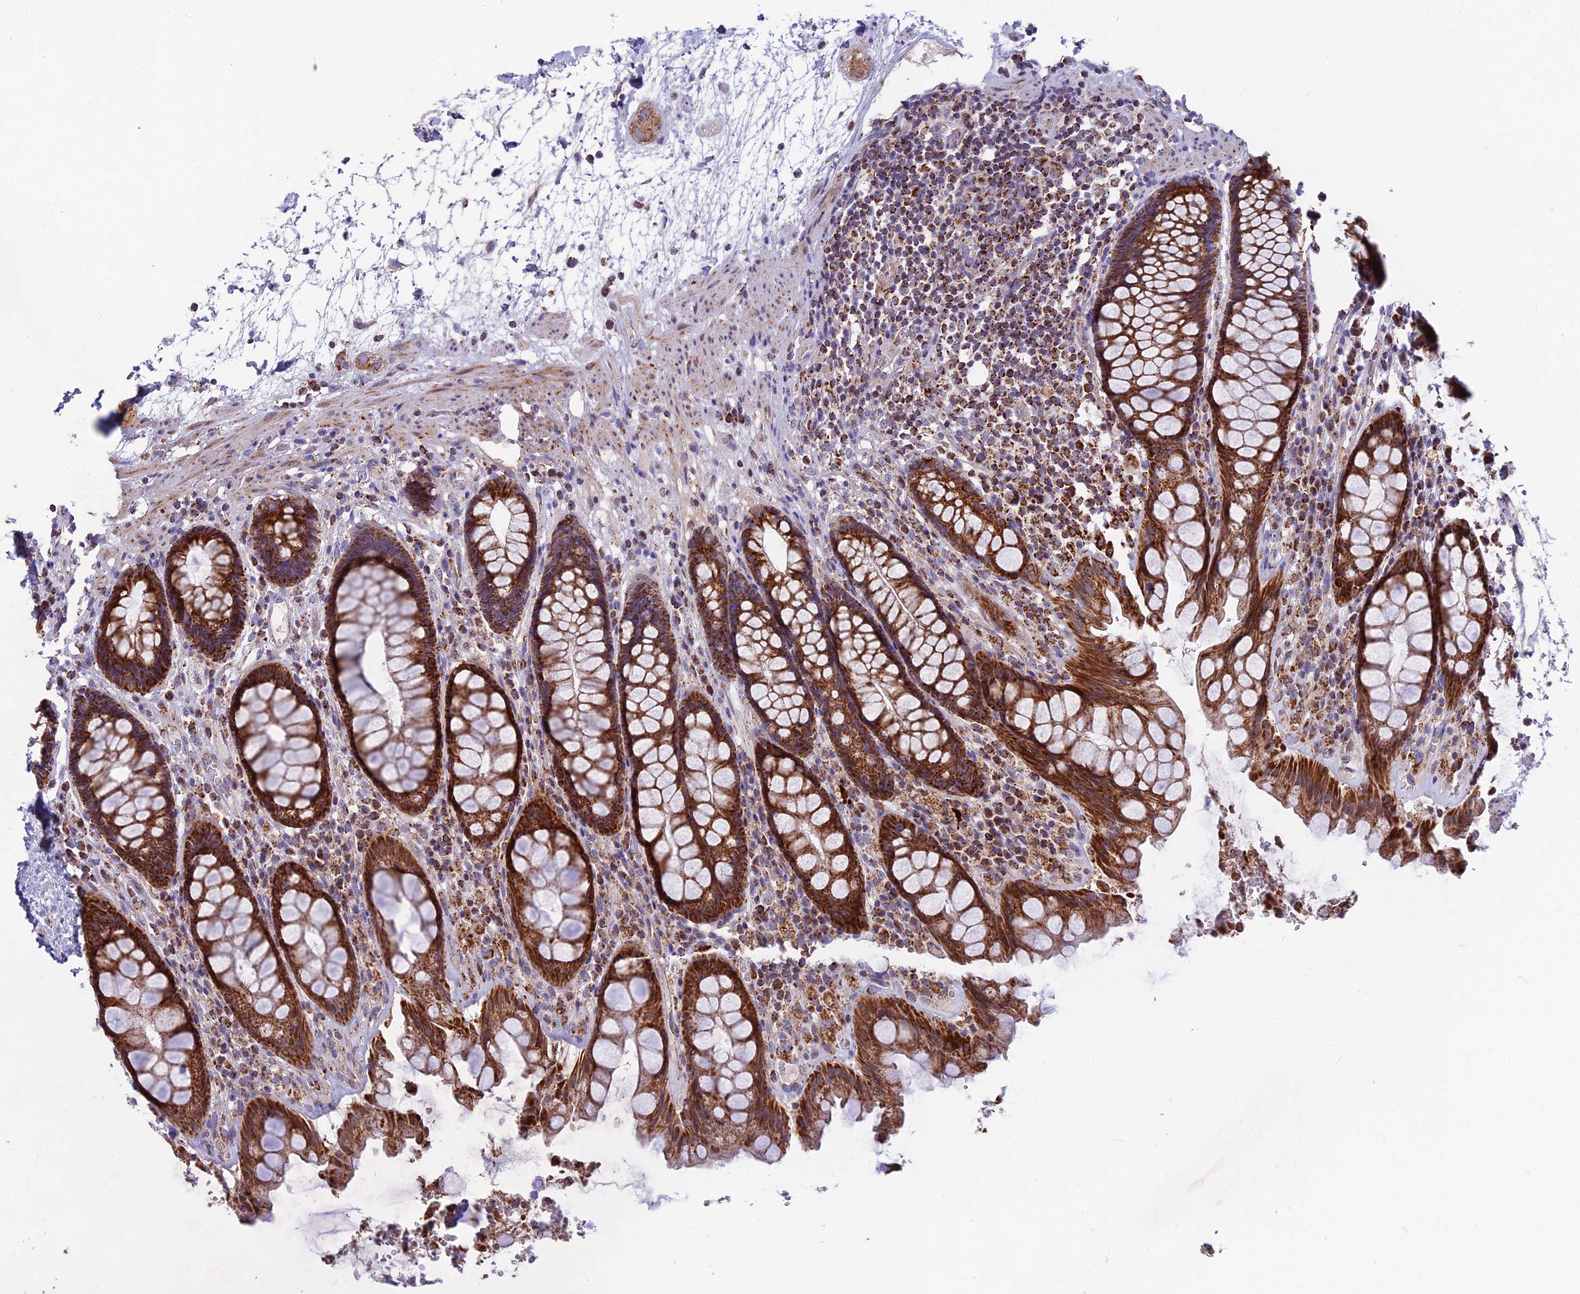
{"staining": {"intensity": "strong", "quantity": ">75%", "location": "cytoplasmic/membranous"}, "tissue": "rectum", "cell_type": "Glandular cells", "image_type": "normal", "snomed": [{"axis": "morphology", "description": "Normal tissue, NOS"}, {"axis": "topography", "description": "Rectum"}], "caption": "Rectum stained with a brown dye exhibits strong cytoplasmic/membranous positive staining in about >75% of glandular cells.", "gene": "CS", "patient": {"sex": "male", "age": 64}}